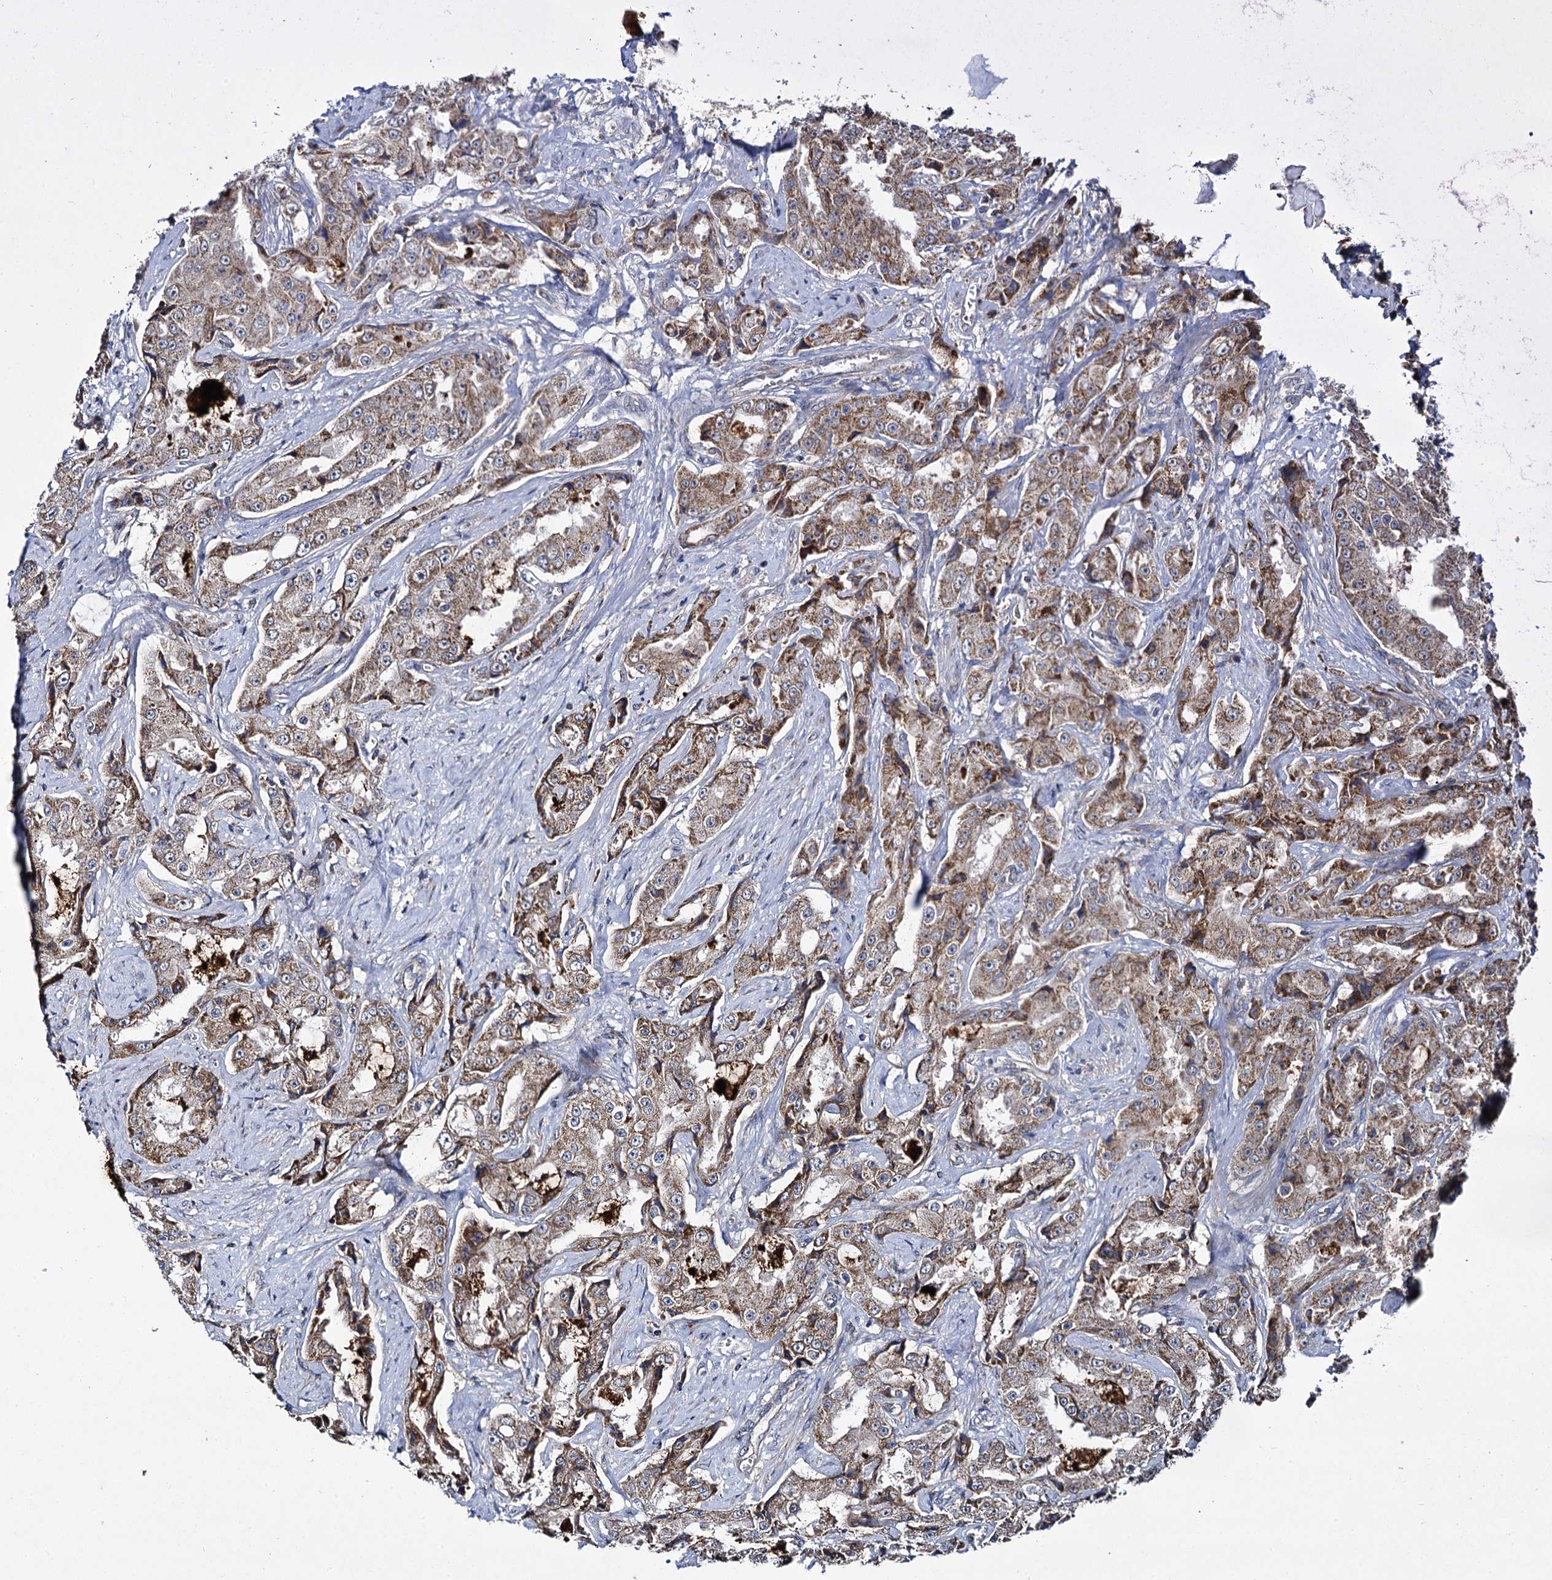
{"staining": {"intensity": "moderate", "quantity": ">75%", "location": "cytoplasmic/membranous"}, "tissue": "prostate cancer", "cell_type": "Tumor cells", "image_type": "cancer", "snomed": [{"axis": "morphology", "description": "Adenocarcinoma, High grade"}, {"axis": "topography", "description": "Prostate"}], "caption": "This image exhibits immunohistochemistry (IHC) staining of prostate cancer (high-grade adenocarcinoma), with medium moderate cytoplasmic/membranous positivity in approximately >75% of tumor cells.", "gene": "METTL4", "patient": {"sex": "male", "age": 73}}